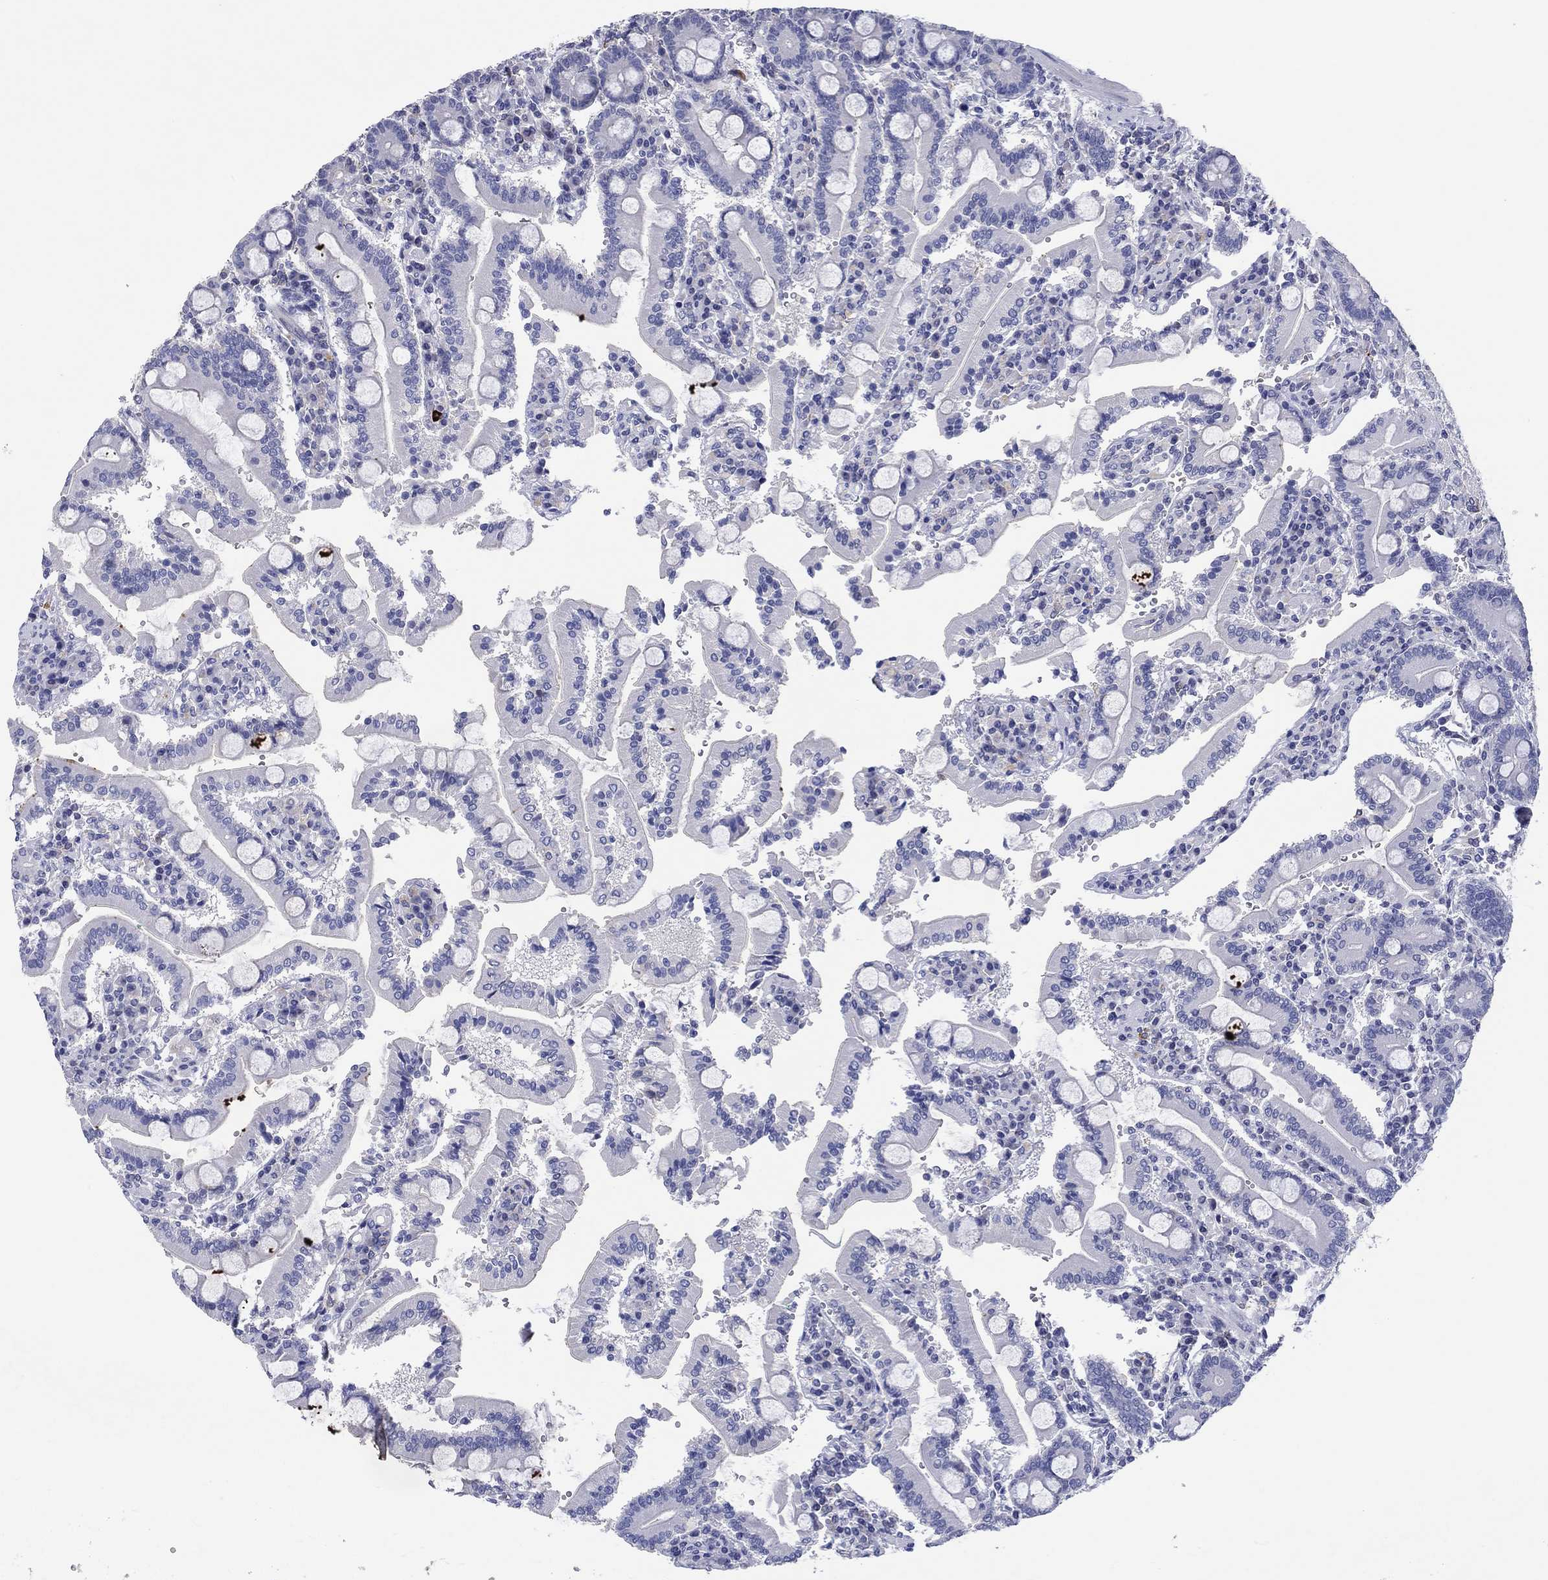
{"staining": {"intensity": "negative", "quantity": "none", "location": "none"}, "tissue": "duodenum", "cell_type": "Glandular cells", "image_type": "normal", "snomed": [{"axis": "morphology", "description": "Normal tissue, NOS"}, {"axis": "topography", "description": "Duodenum"}], "caption": "IHC of benign human duodenum exhibits no expression in glandular cells.", "gene": "HDC", "patient": {"sex": "female", "age": 62}}